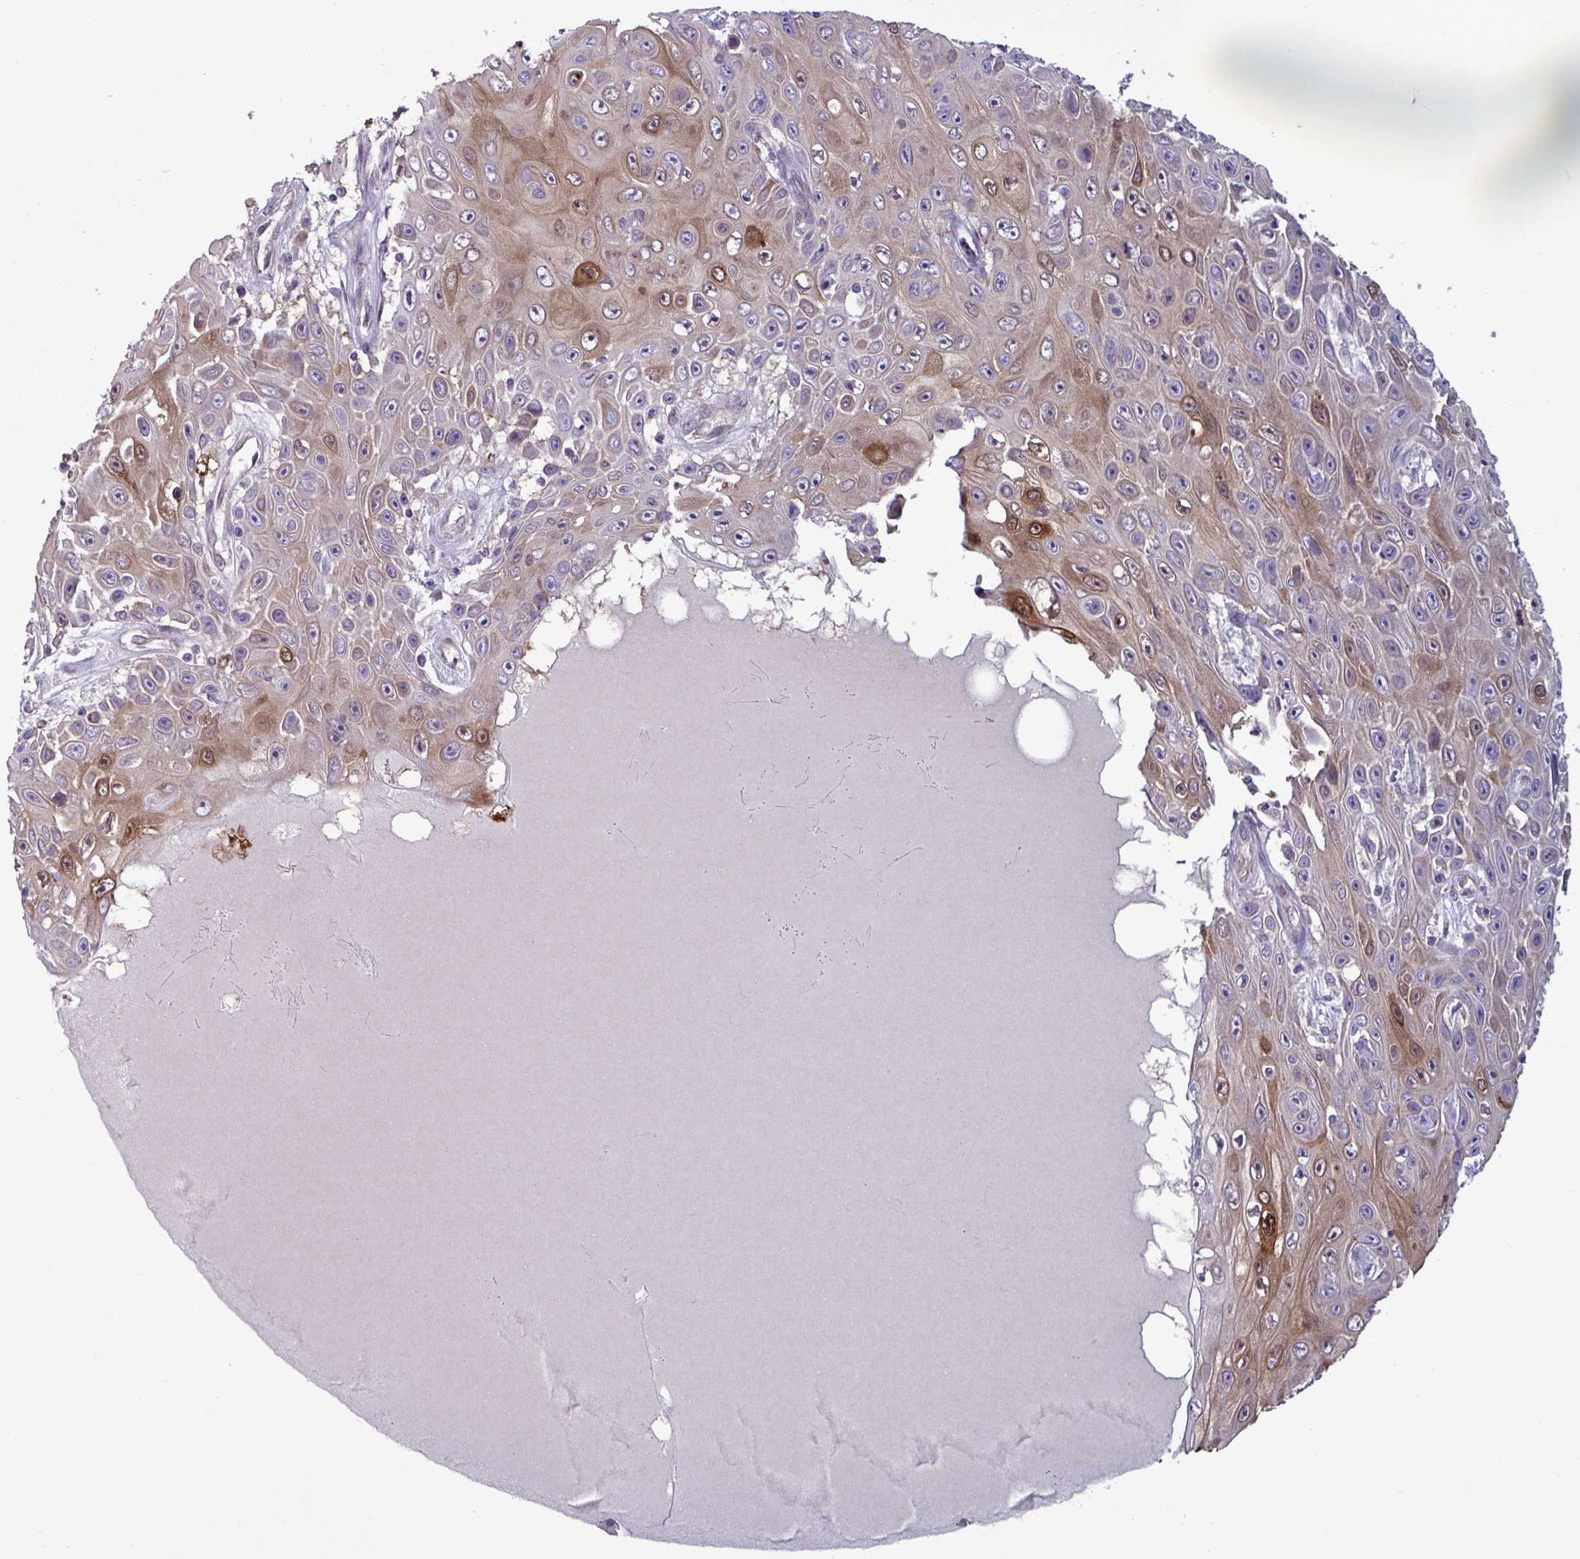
{"staining": {"intensity": "moderate", "quantity": "<25%", "location": "cytoplasmic/membranous,nuclear"}, "tissue": "skin cancer", "cell_type": "Tumor cells", "image_type": "cancer", "snomed": [{"axis": "morphology", "description": "Squamous cell carcinoma, NOS"}, {"axis": "topography", "description": "Skin"}], "caption": "Skin cancer (squamous cell carcinoma) stained with DAB (3,3'-diaminobenzidine) immunohistochemistry (IHC) displays low levels of moderate cytoplasmic/membranous and nuclear staining in approximately <25% of tumor cells. (DAB IHC with brightfield microscopy, high magnification).", "gene": "GLTP", "patient": {"sex": "male", "age": 82}}